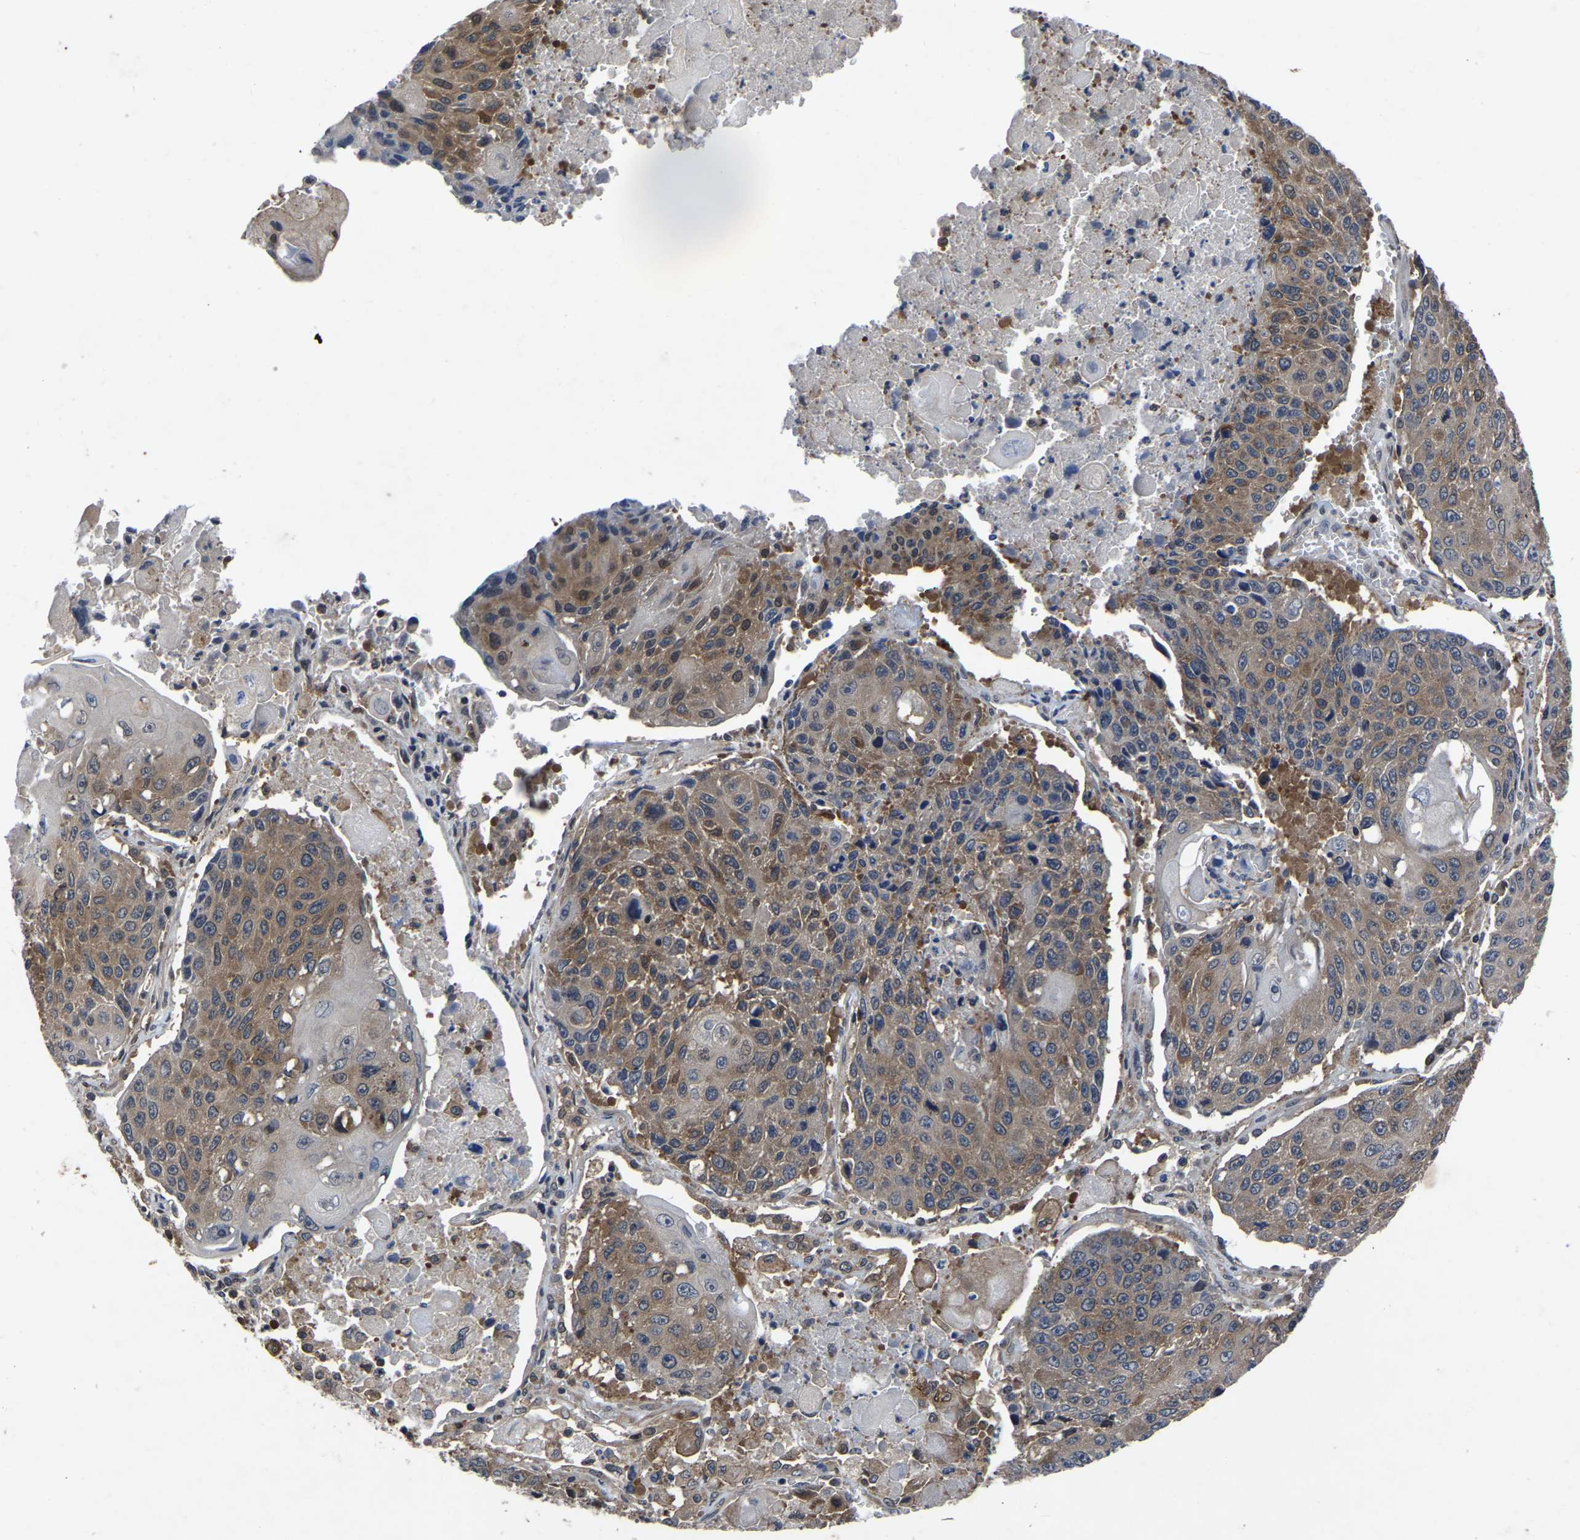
{"staining": {"intensity": "moderate", "quantity": ">75%", "location": "cytoplasmic/membranous"}, "tissue": "lung cancer", "cell_type": "Tumor cells", "image_type": "cancer", "snomed": [{"axis": "morphology", "description": "Squamous cell carcinoma, NOS"}, {"axis": "topography", "description": "Lung"}], "caption": "Lung cancer stained with a protein marker shows moderate staining in tumor cells.", "gene": "FGD5", "patient": {"sex": "male", "age": 61}}